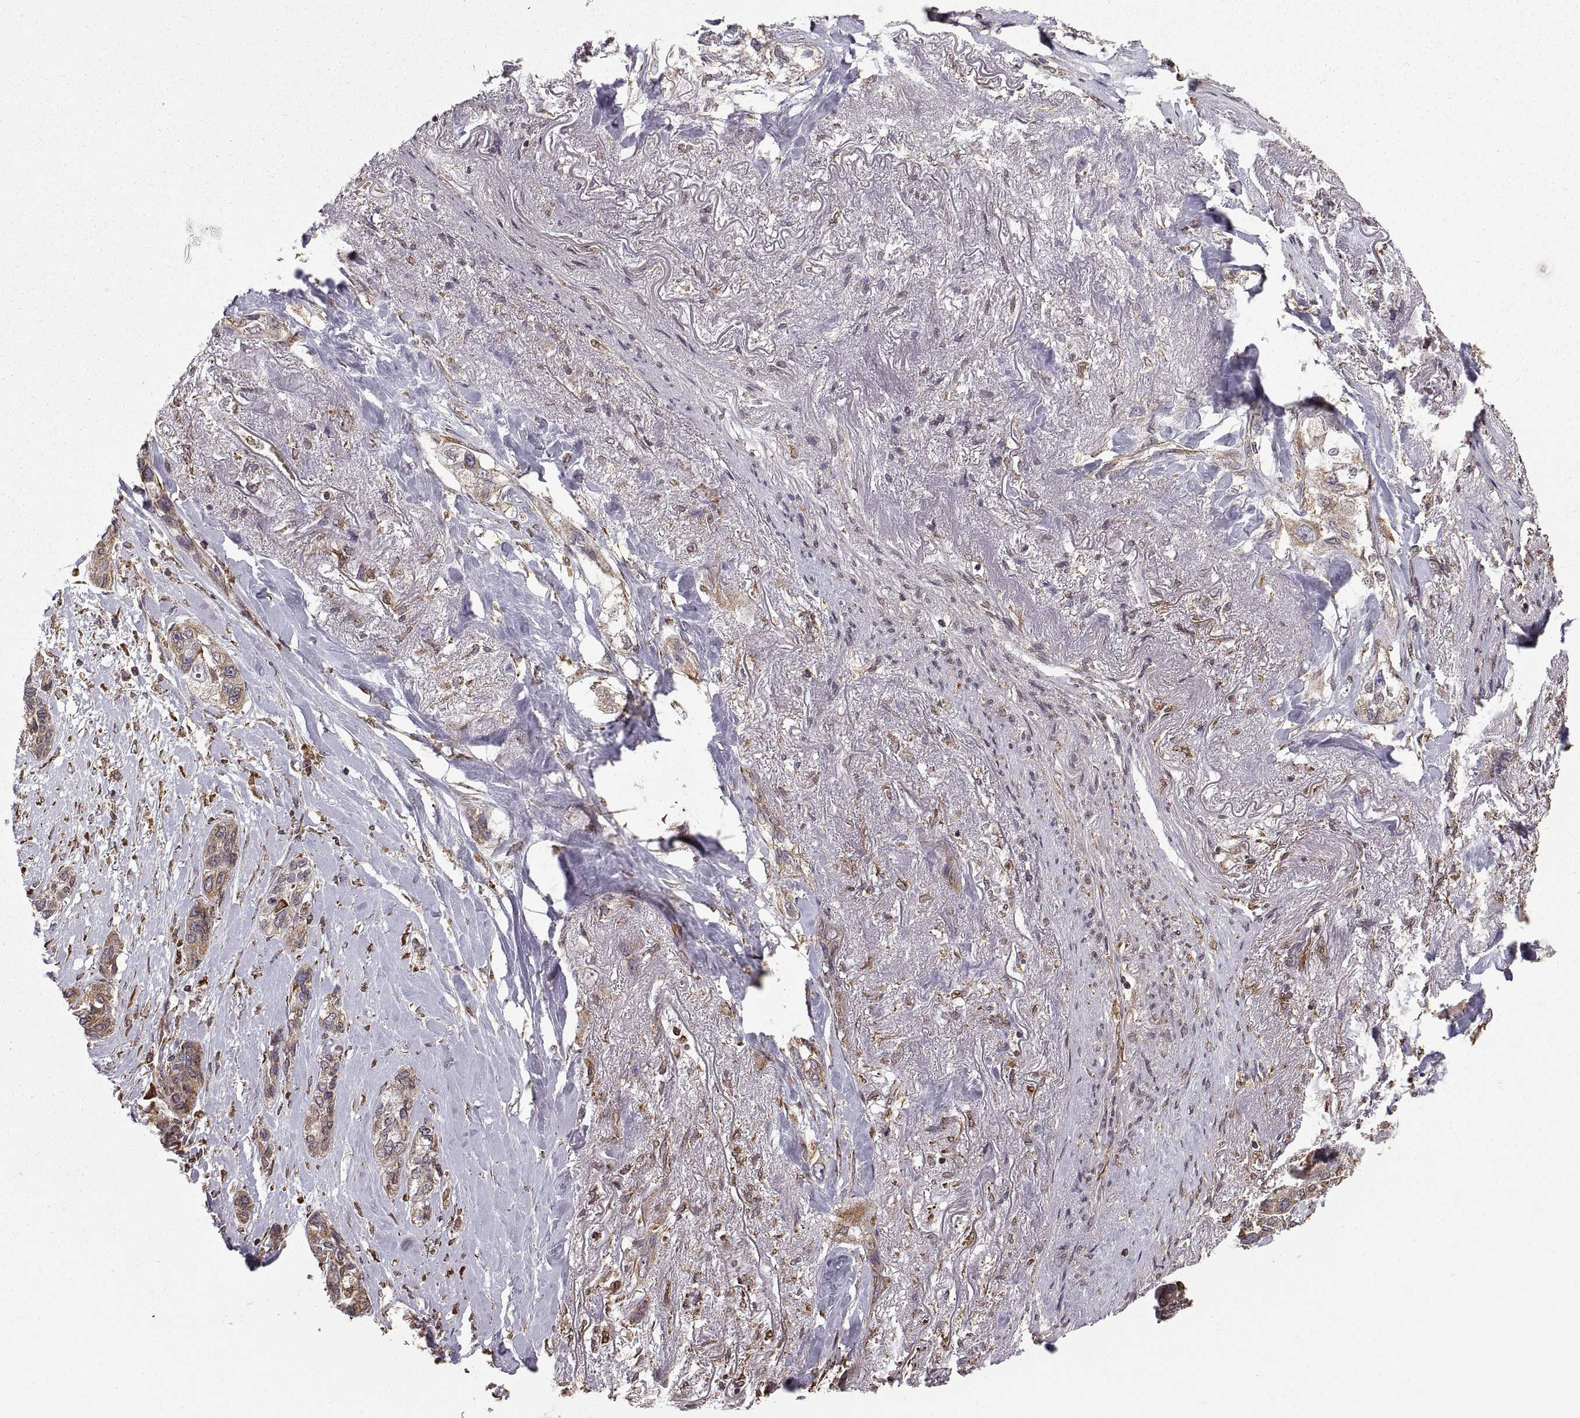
{"staining": {"intensity": "moderate", "quantity": "<25%", "location": "cytoplasmic/membranous"}, "tissue": "lung cancer", "cell_type": "Tumor cells", "image_type": "cancer", "snomed": [{"axis": "morphology", "description": "Squamous cell carcinoma, NOS"}, {"axis": "topography", "description": "Lung"}], "caption": "IHC staining of squamous cell carcinoma (lung), which reveals low levels of moderate cytoplasmic/membranous positivity in about <25% of tumor cells indicating moderate cytoplasmic/membranous protein positivity. The staining was performed using DAB (3,3'-diaminobenzidine) (brown) for protein detection and nuclei were counterstained in hematoxylin (blue).", "gene": "PDIA3", "patient": {"sex": "female", "age": 70}}